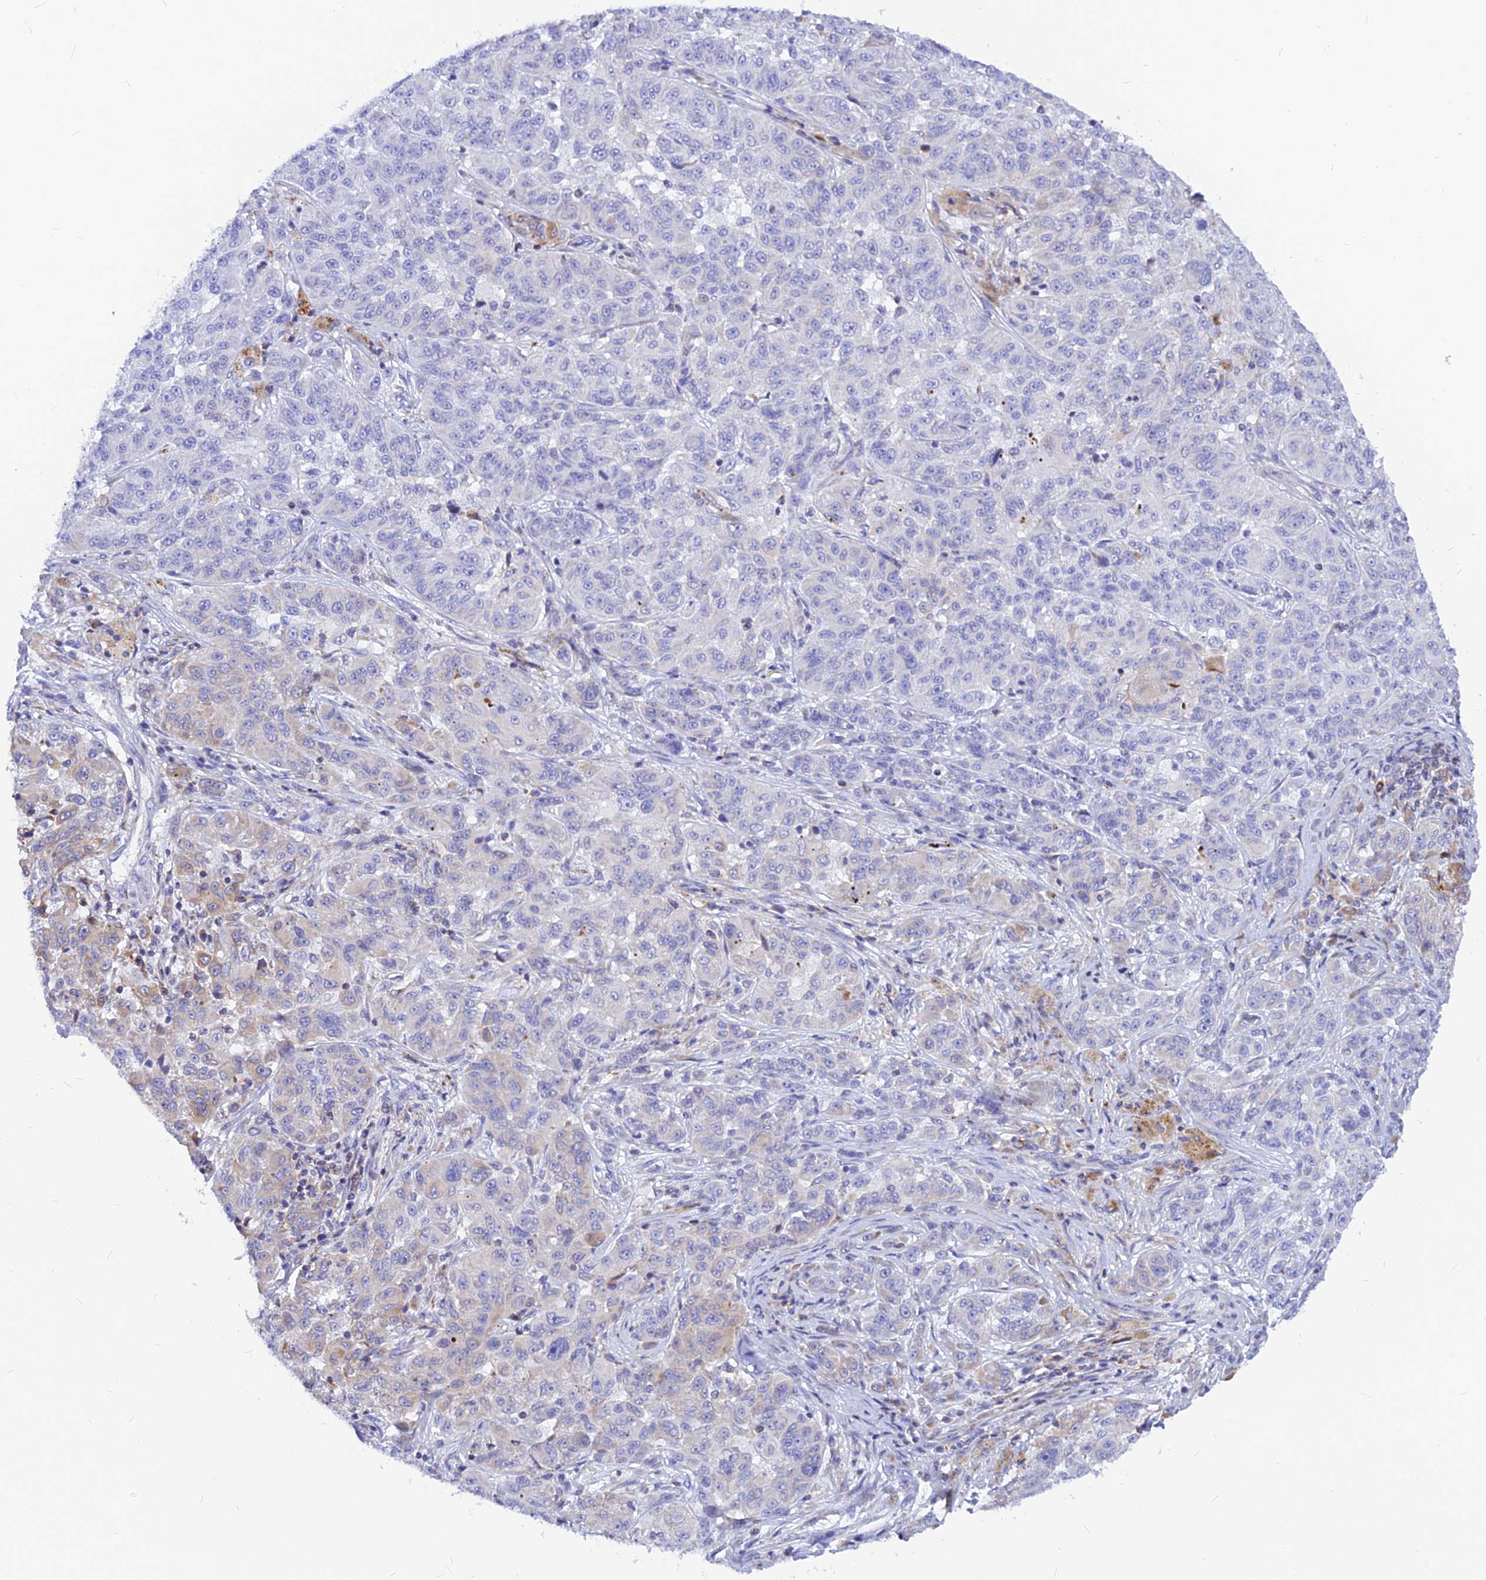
{"staining": {"intensity": "weak", "quantity": "<25%", "location": "cytoplasmic/membranous"}, "tissue": "melanoma", "cell_type": "Tumor cells", "image_type": "cancer", "snomed": [{"axis": "morphology", "description": "Malignant melanoma, NOS"}, {"axis": "topography", "description": "Skin"}], "caption": "The micrograph reveals no staining of tumor cells in malignant melanoma.", "gene": "CNOT6", "patient": {"sex": "male", "age": 53}}